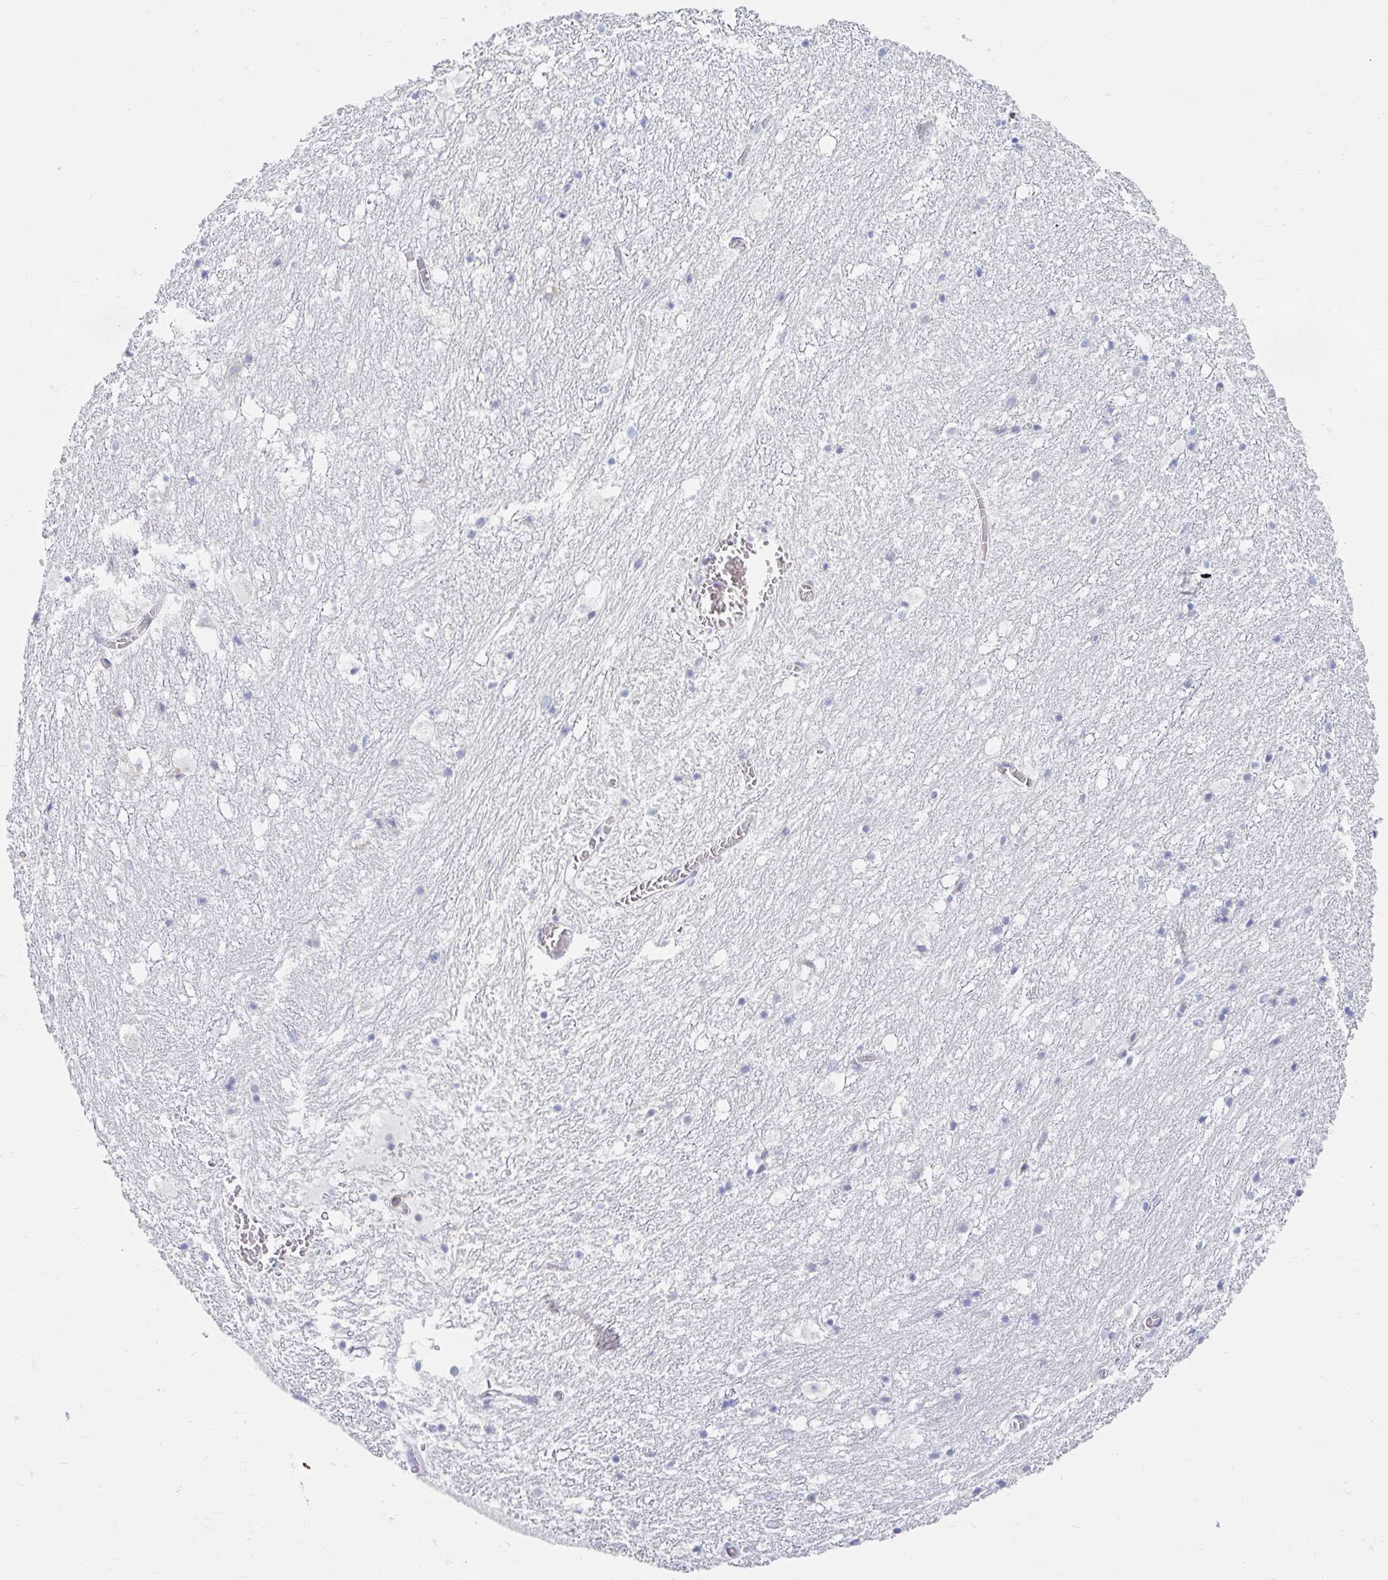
{"staining": {"intensity": "negative", "quantity": "none", "location": "none"}, "tissue": "hippocampus", "cell_type": "Glial cells", "image_type": "normal", "snomed": [{"axis": "morphology", "description": "Normal tissue, NOS"}, {"axis": "topography", "description": "Hippocampus"}], "caption": "Glial cells show no significant expression in normal hippocampus.", "gene": "MYLK2", "patient": {"sex": "female", "age": 52}}